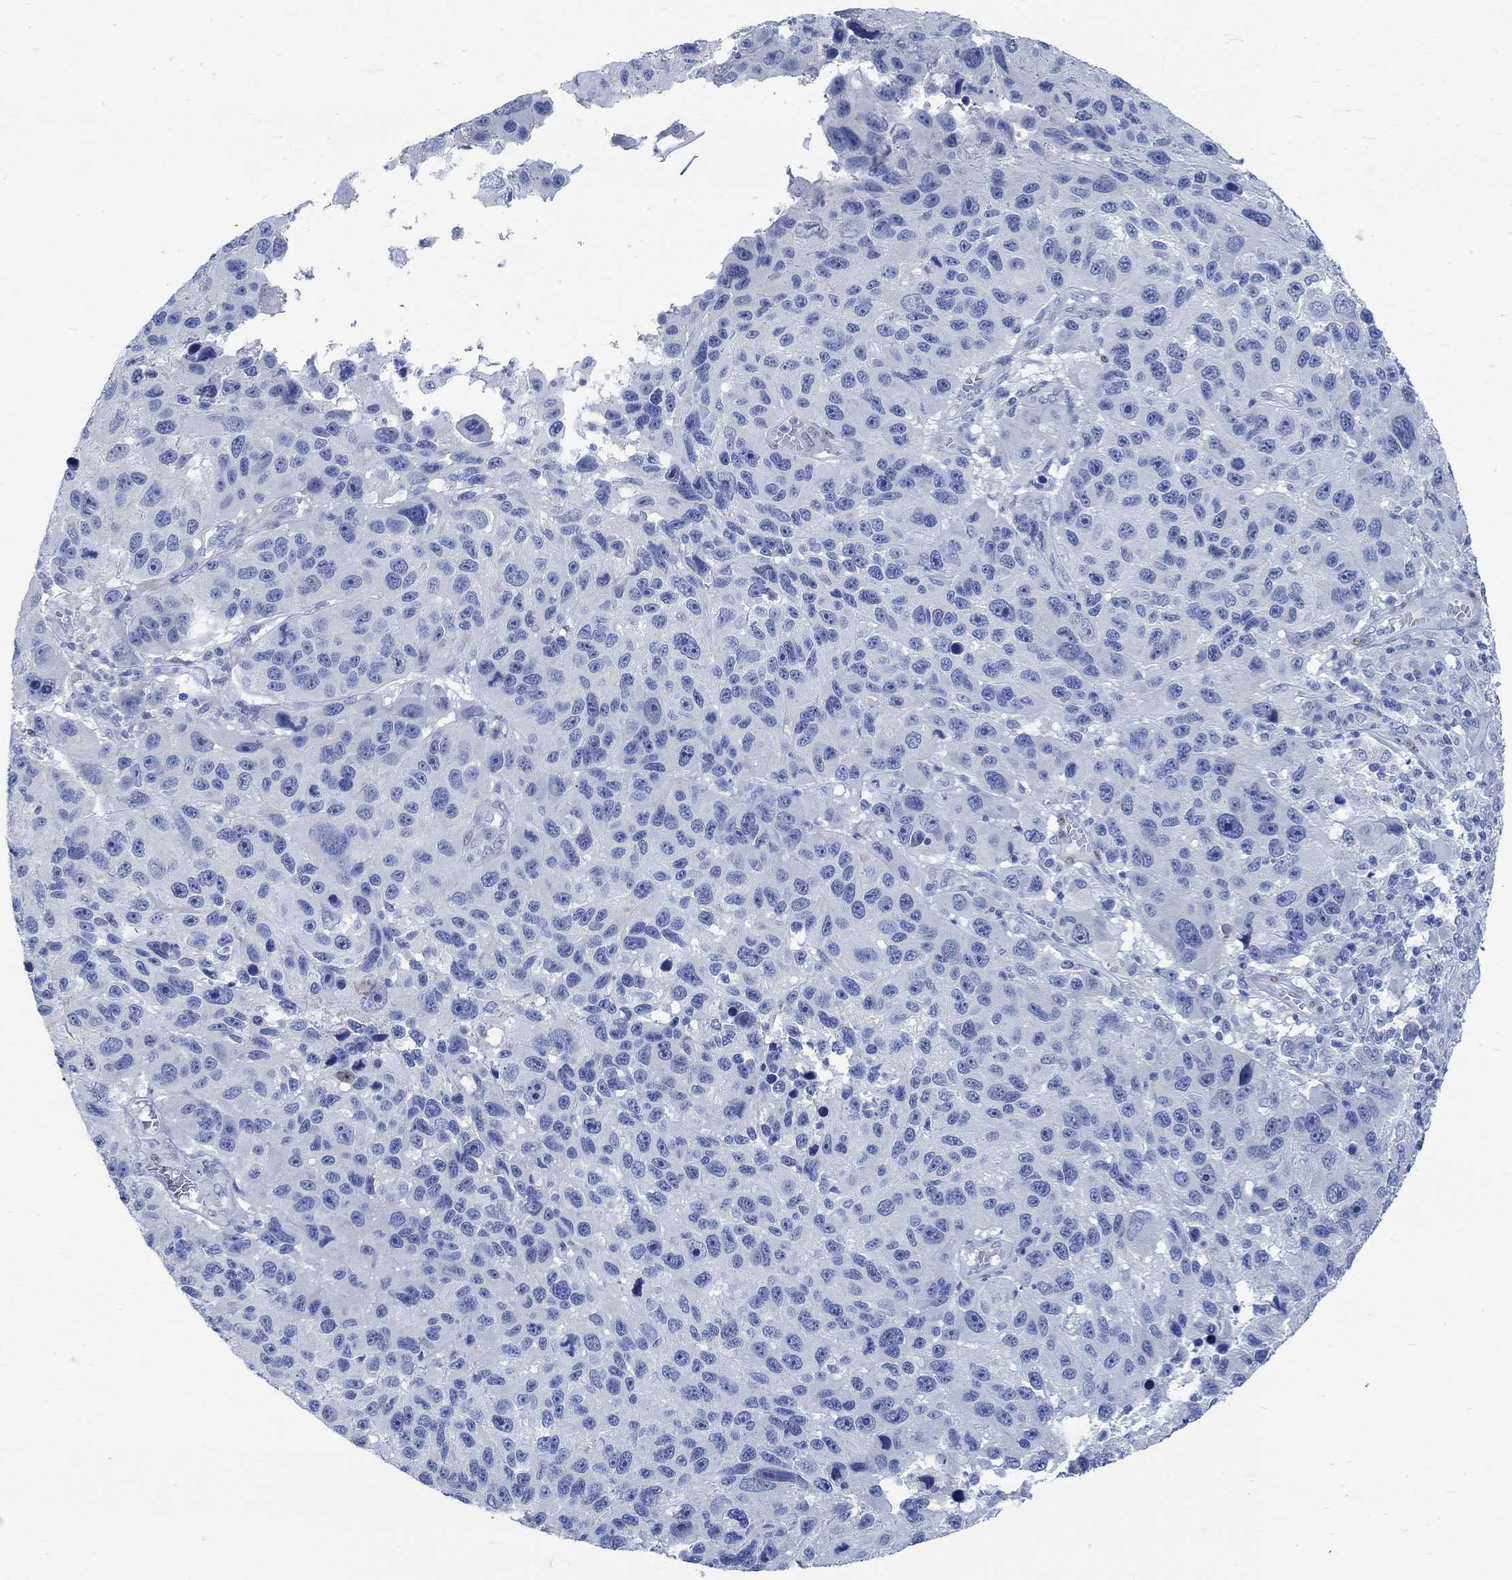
{"staining": {"intensity": "negative", "quantity": "none", "location": "none"}, "tissue": "melanoma", "cell_type": "Tumor cells", "image_type": "cancer", "snomed": [{"axis": "morphology", "description": "Malignant melanoma, NOS"}, {"axis": "topography", "description": "Skin"}], "caption": "Tumor cells show no significant protein staining in malignant melanoma.", "gene": "RBM20", "patient": {"sex": "male", "age": 53}}